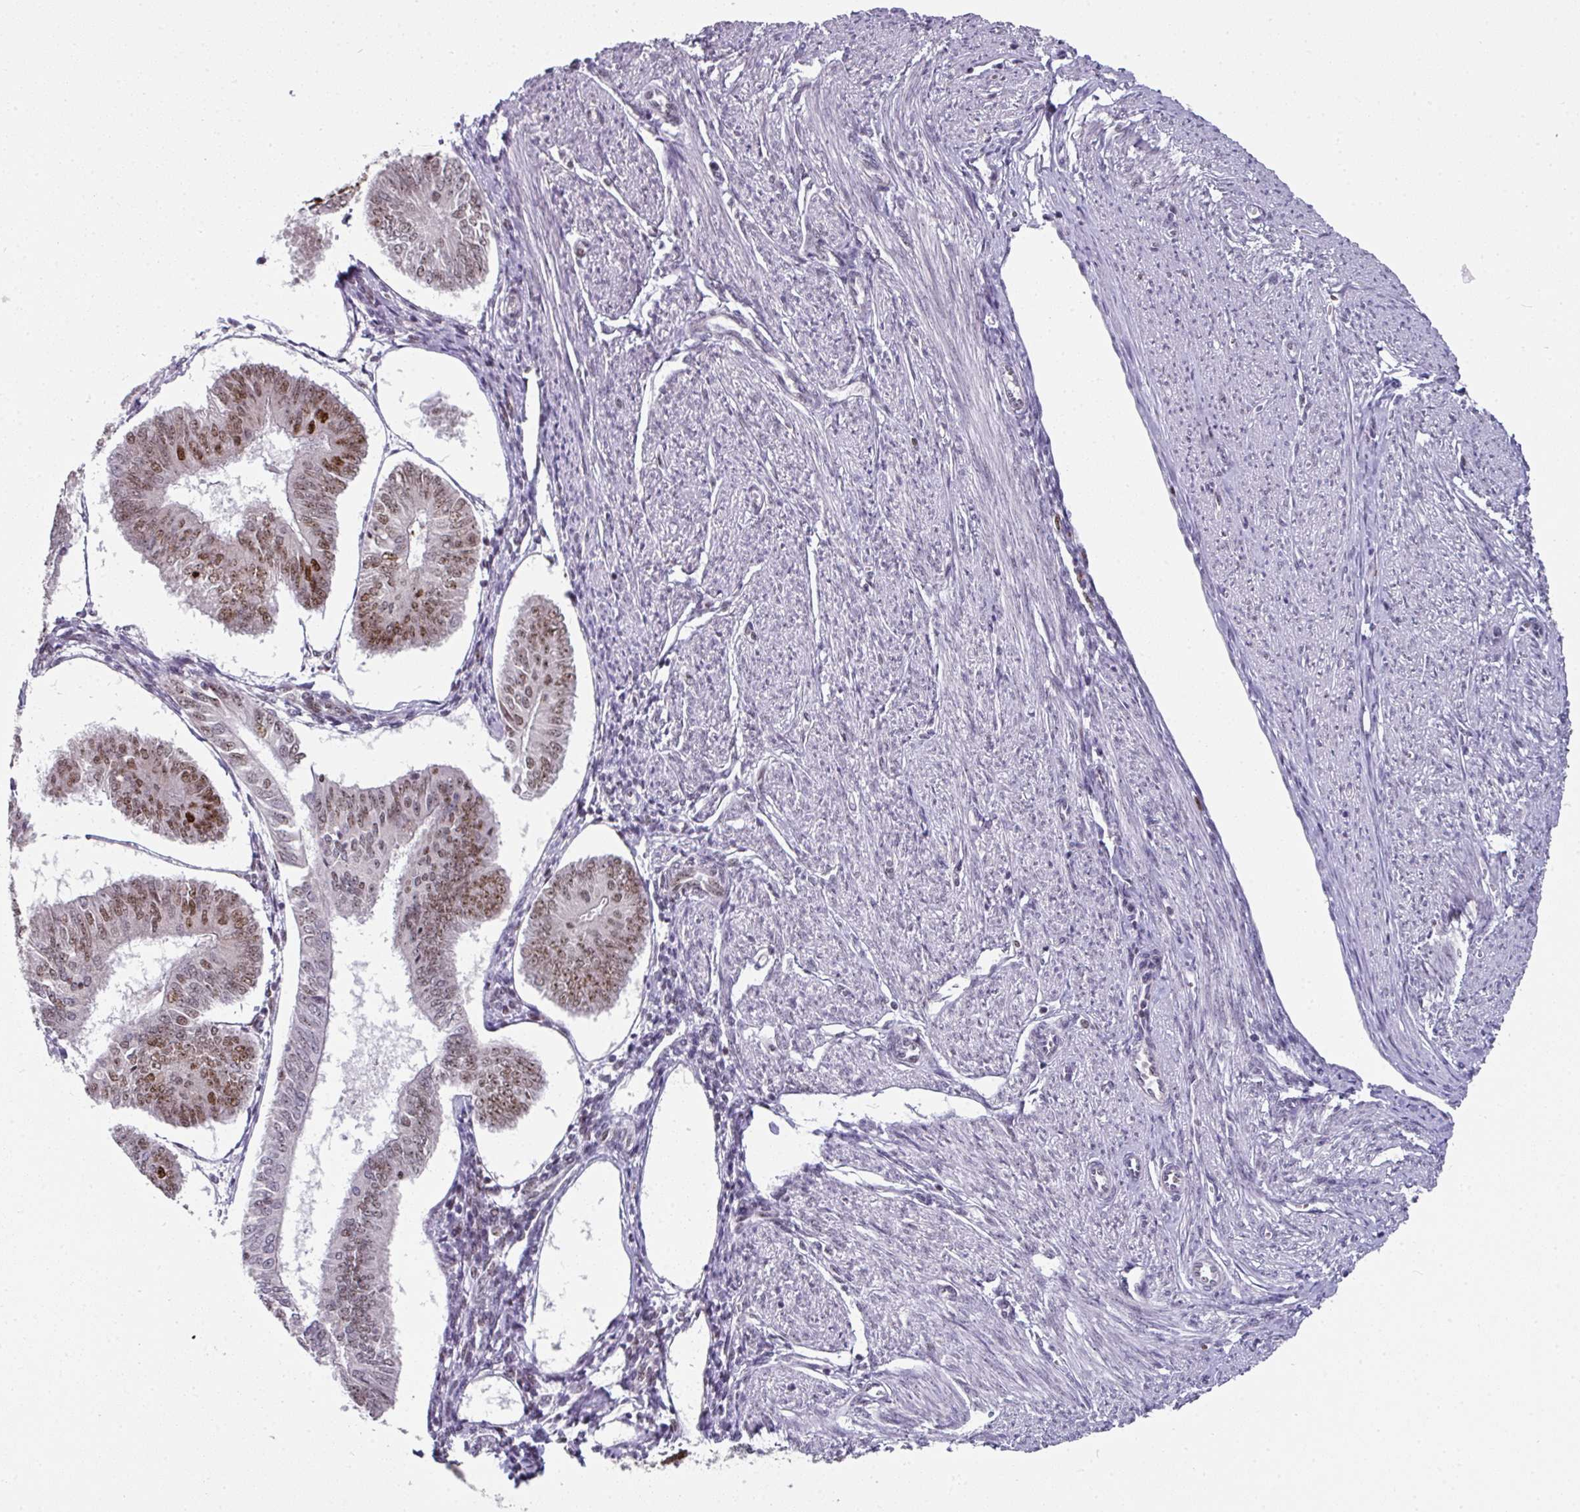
{"staining": {"intensity": "moderate", "quantity": "25%-75%", "location": "nuclear"}, "tissue": "endometrial cancer", "cell_type": "Tumor cells", "image_type": "cancer", "snomed": [{"axis": "morphology", "description": "Adenocarcinoma, NOS"}, {"axis": "topography", "description": "Endometrium"}], "caption": "Immunohistochemical staining of endometrial adenocarcinoma exhibits medium levels of moderate nuclear protein positivity in about 25%-75% of tumor cells.", "gene": "RAD50", "patient": {"sex": "female", "age": 58}}